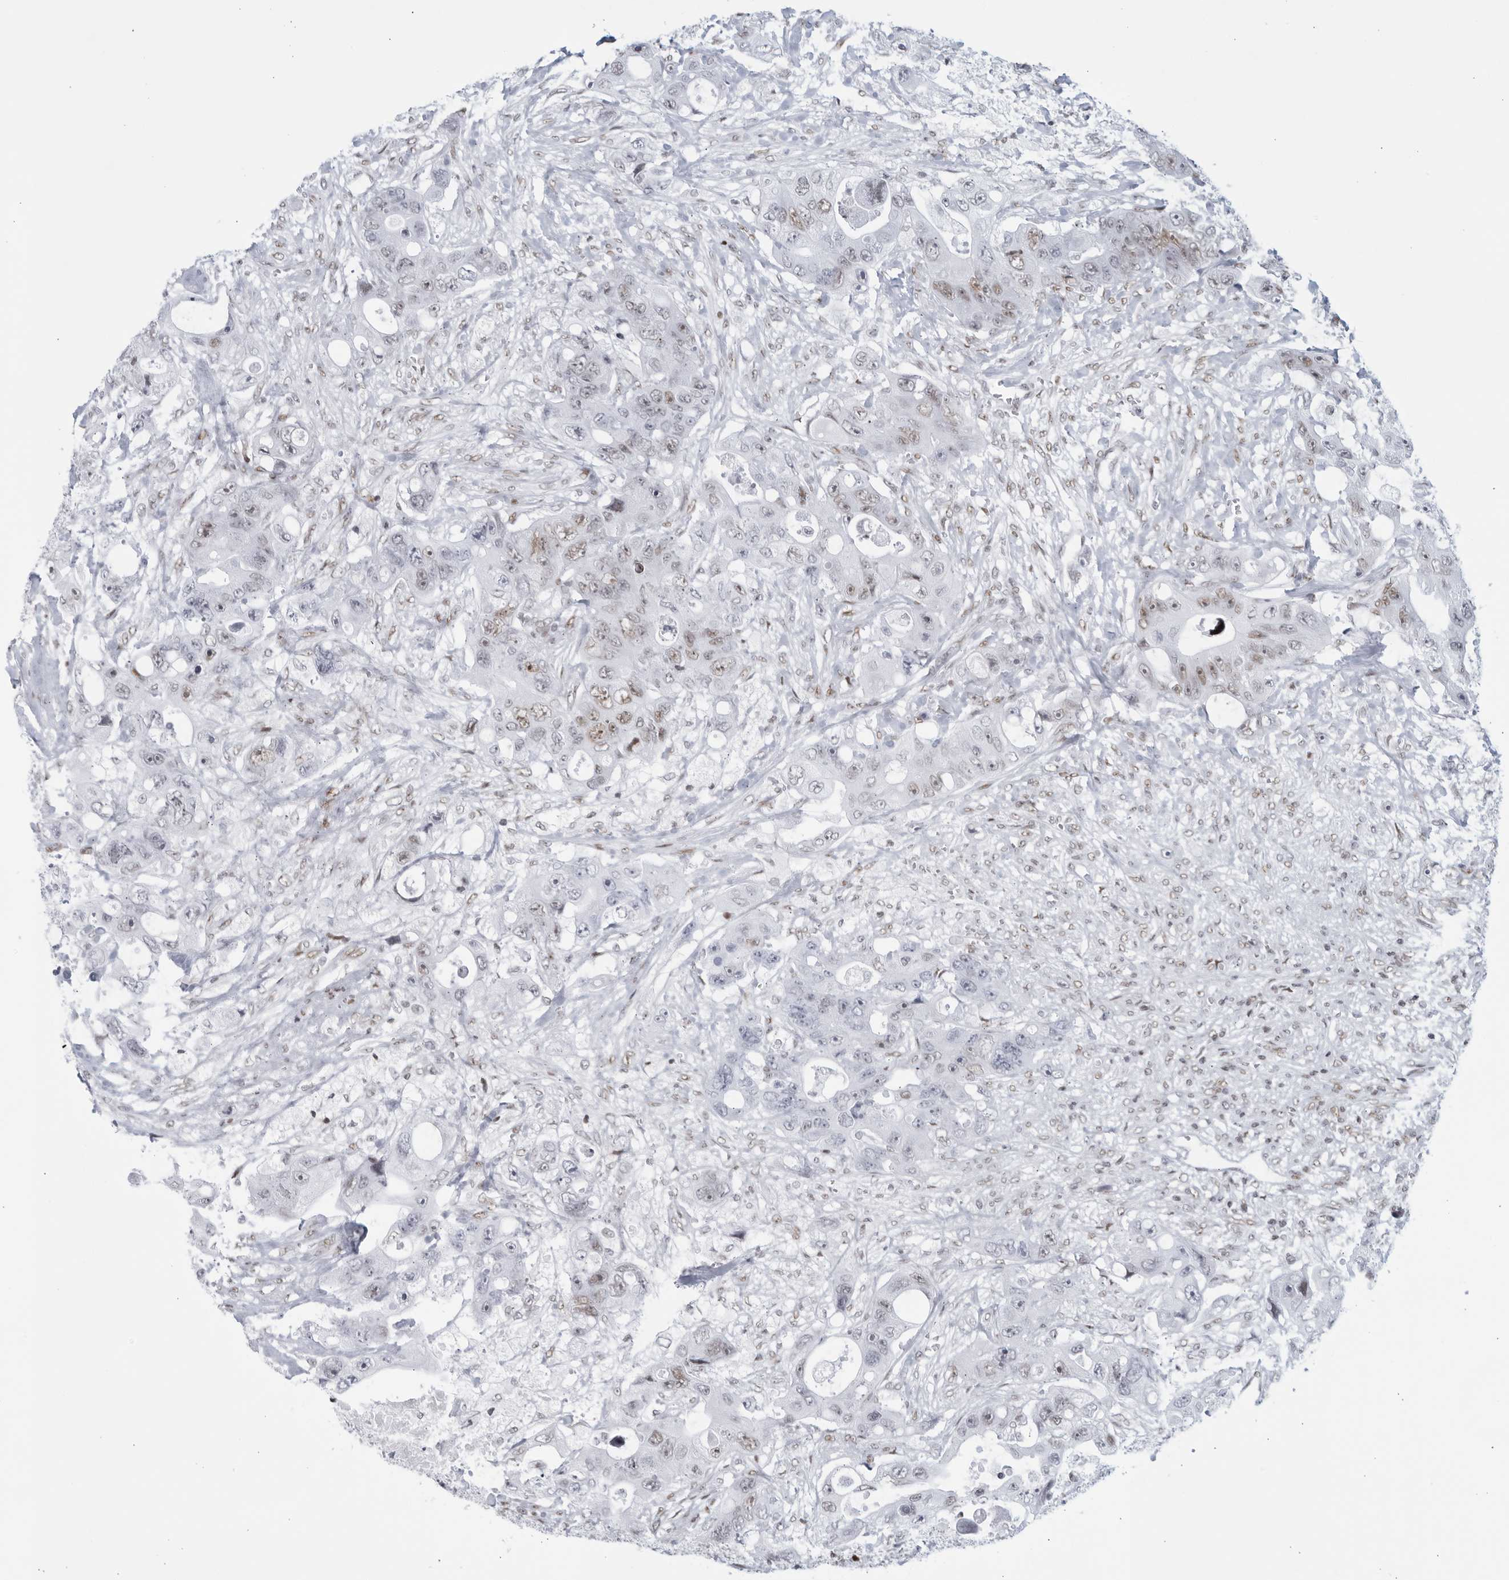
{"staining": {"intensity": "moderate", "quantity": "<25%", "location": "nuclear"}, "tissue": "colorectal cancer", "cell_type": "Tumor cells", "image_type": "cancer", "snomed": [{"axis": "morphology", "description": "Adenocarcinoma, NOS"}, {"axis": "topography", "description": "Colon"}], "caption": "DAB (3,3'-diaminobenzidine) immunohistochemical staining of adenocarcinoma (colorectal) shows moderate nuclear protein expression in about <25% of tumor cells.", "gene": "HP1BP3", "patient": {"sex": "female", "age": 46}}